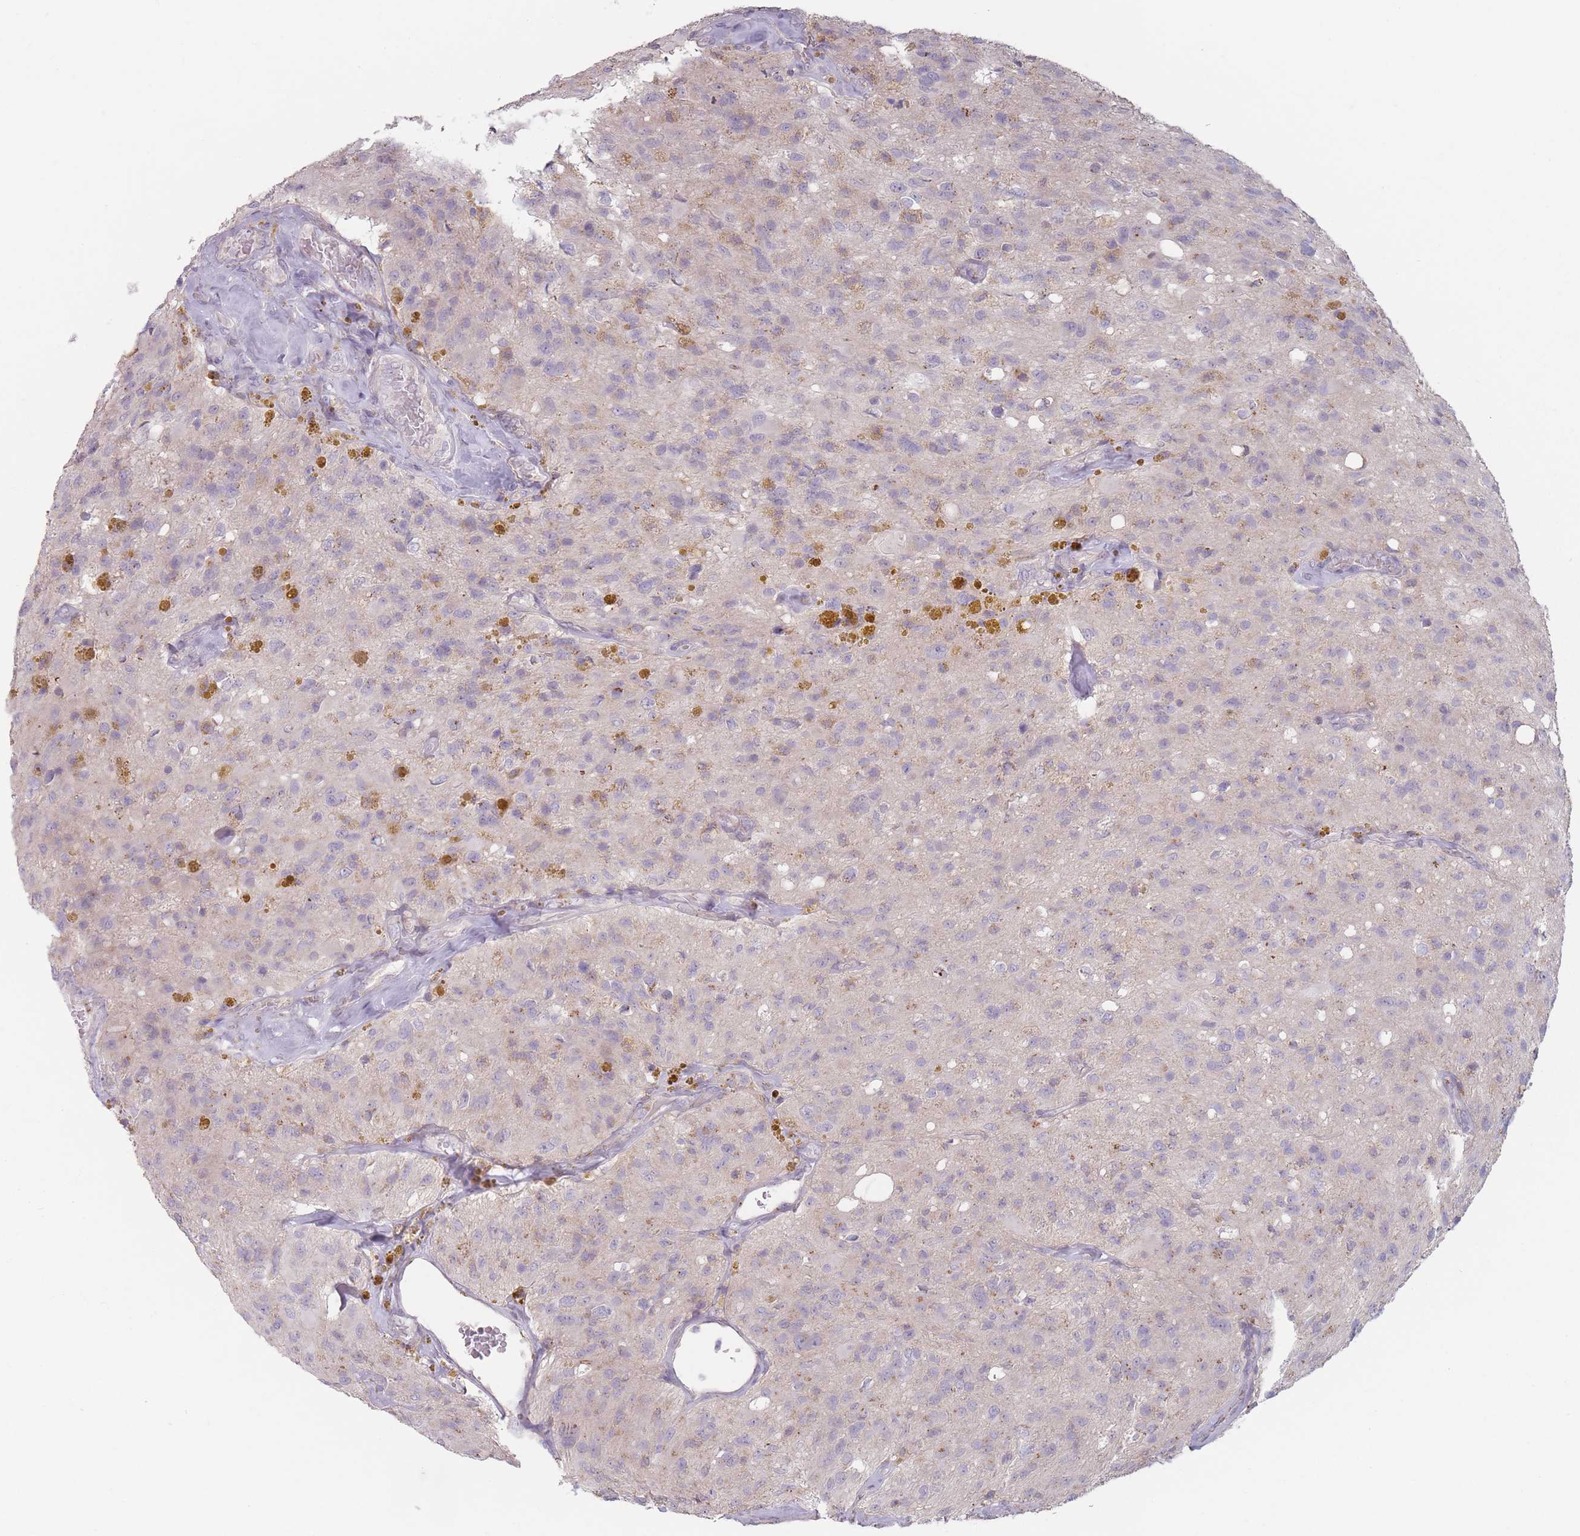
{"staining": {"intensity": "negative", "quantity": "none", "location": "none"}, "tissue": "glioma", "cell_type": "Tumor cells", "image_type": "cancer", "snomed": [{"axis": "morphology", "description": "Glioma, malignant, High grade"}, {"axis": "topography", "description": "Brain"}], "caption": "Histopathology image shows no protein staining in tumor cells of glioma tissue. (DAB (3,3'-diaminobenzidine) immunohistochemistry visualized using brightfield microscopy, high magnification).", "gene": "AKAIN1", "patient": {"sex": "male", "age": 69}}